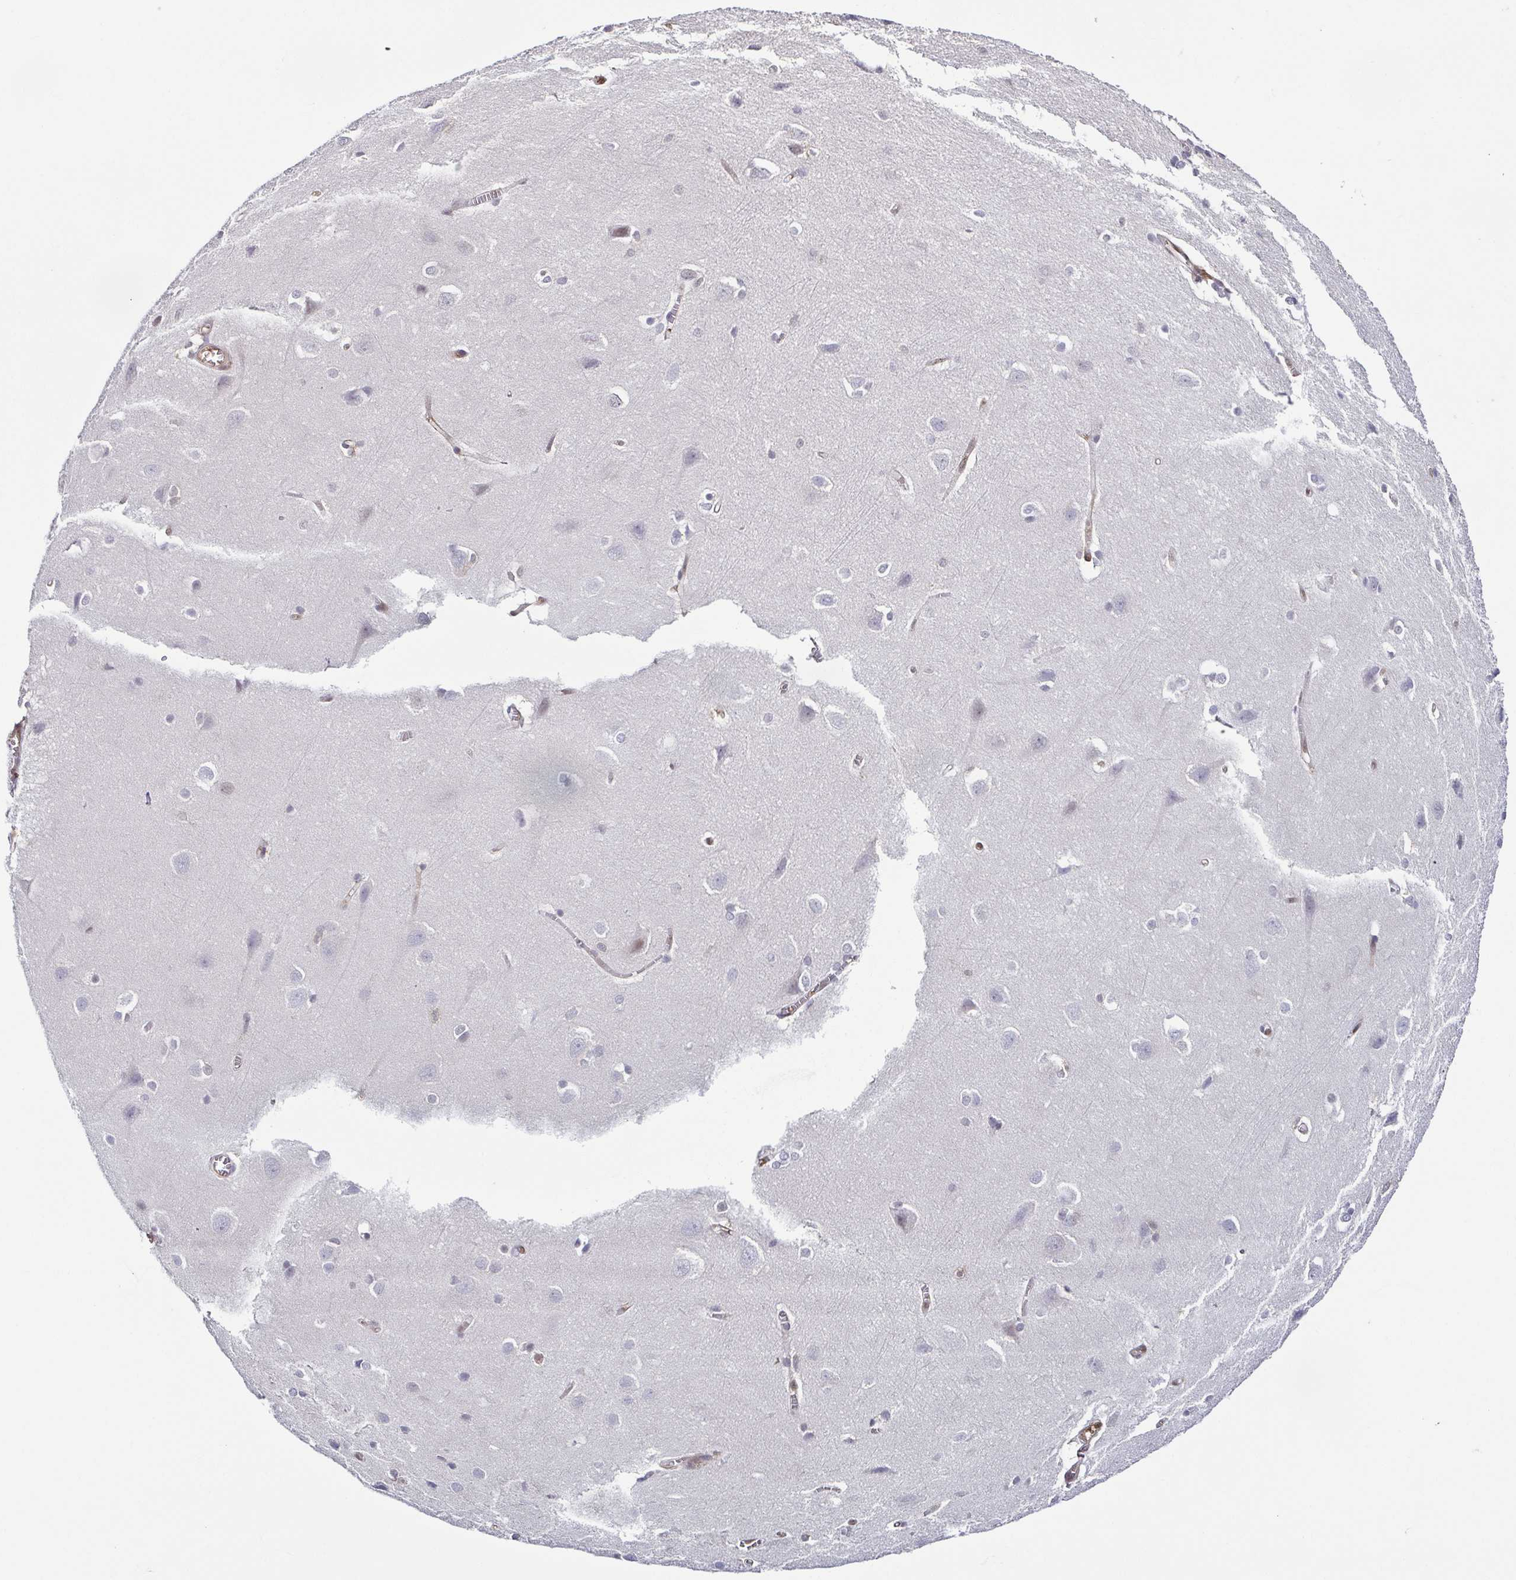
{"staining": {"intensity": "moderate", "quantity": "<25%", "location": "nuclear"}, "tissue": "cerebral cortex", "cell_type": "Endothelial cells", "image_type": "normal", "snomed": [{"axis": "morphology", "description": "Normal tissue, NOS"}, {"axis": "topography", "description": "Cerebral cortex"}], "caption": "This is an image of immunohistochemistry staining of normal cerebral cortex, which shows moderate positivity in the nuclear of endothelial cells.", "gene": "PSMB9", "patient": {"sex": "male", "age": 37}}